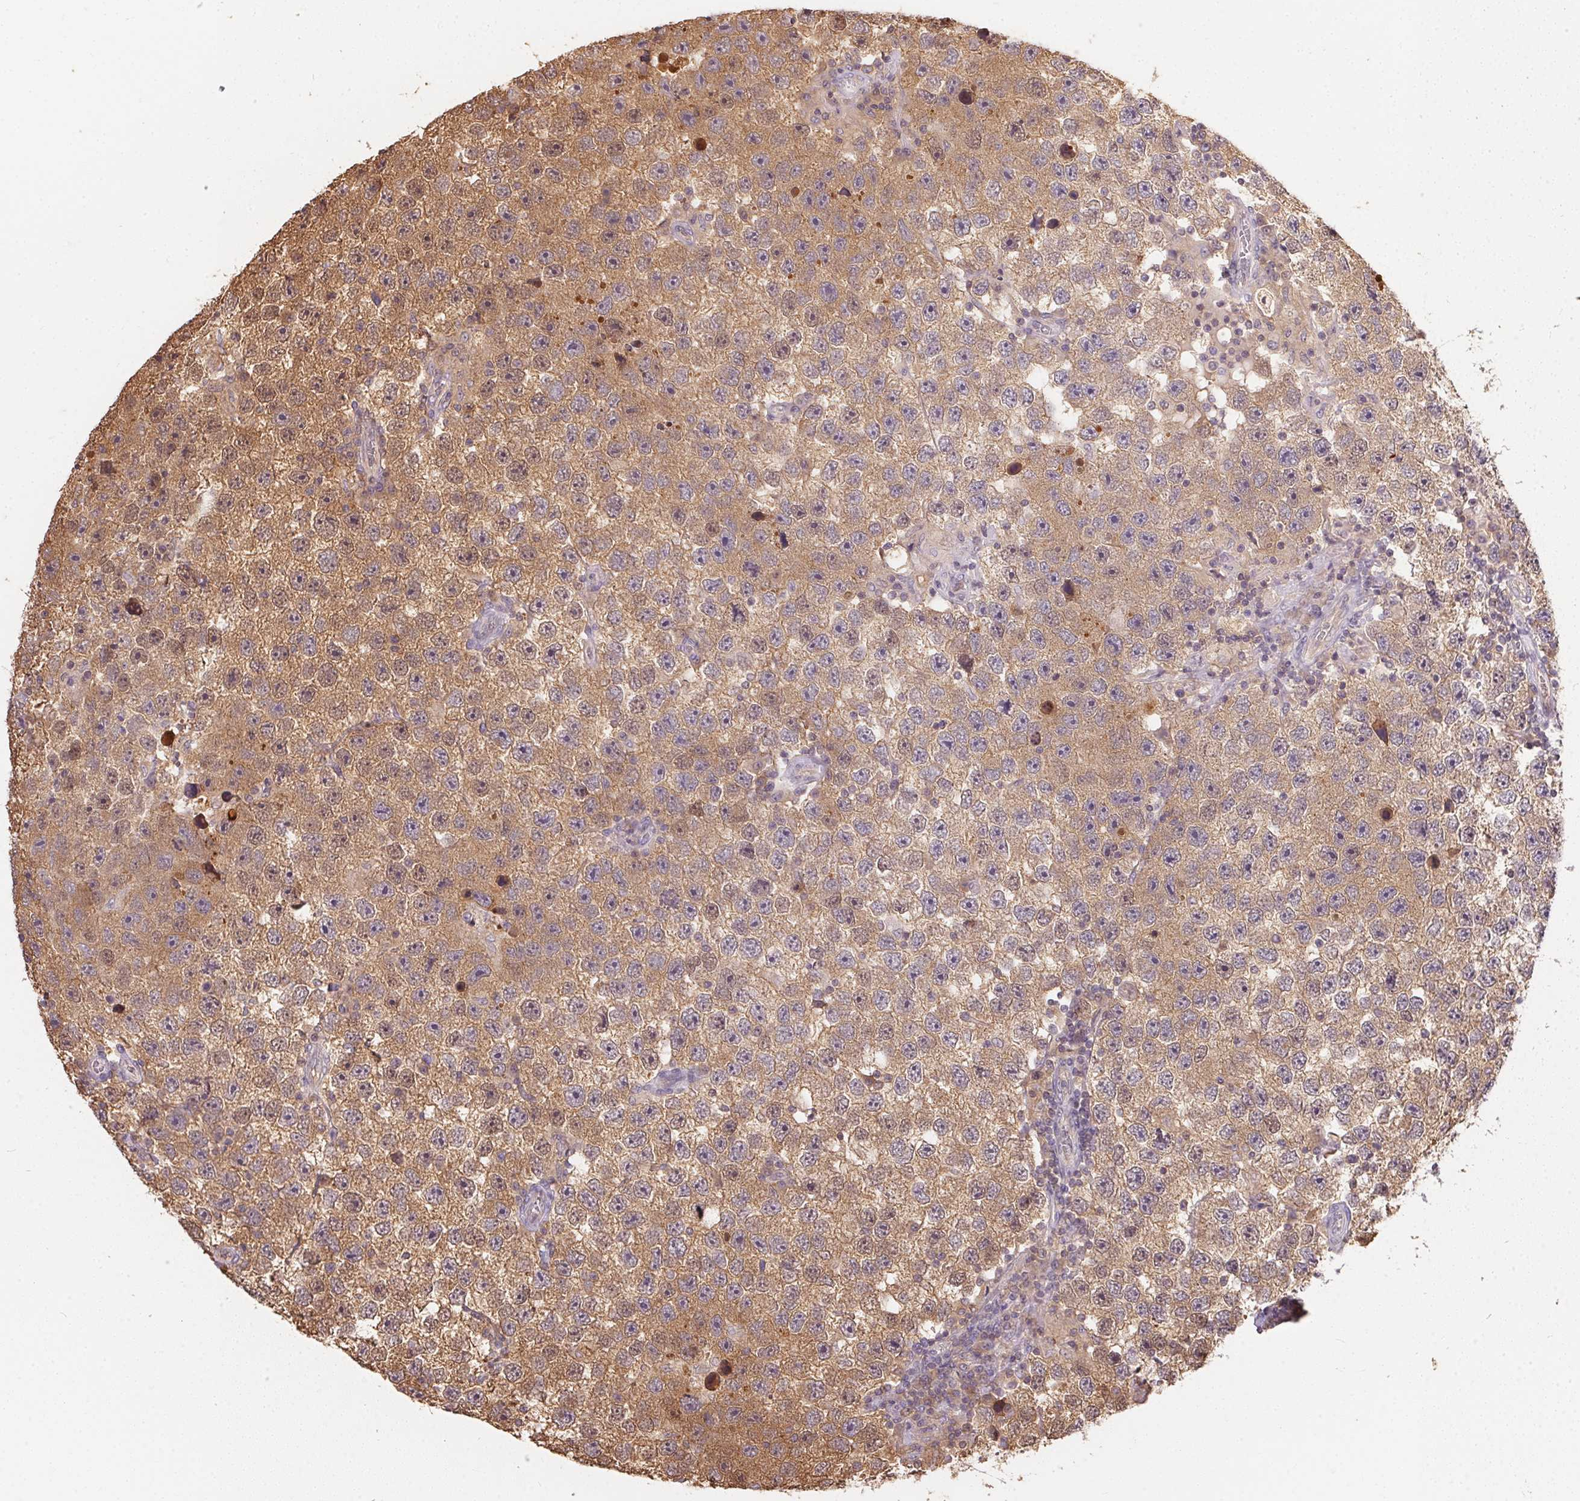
{"staining": {"intensity": "weak", "quantity": ">75%", "location": "cytoplasmic/membranous"}, "tissue": "testis cancer", "cell_type": "Tumor cells", "image_type": "cancer", "snomed": [{"axis": "morphology", "description": "Seminoma, NOS"}, {"axis": "topography", "description": "Testis"}], "caption": "Immunohistochemical staining of human testis cancer reveals low levels of weak cytoplasmic/membranous protein expression in approximately >75% of tumor cells. (DAB = brown stain, brightfield microscopy at high magnification).", "gene": "BLMH", "patient": {"sex": "male", "age": 26}}